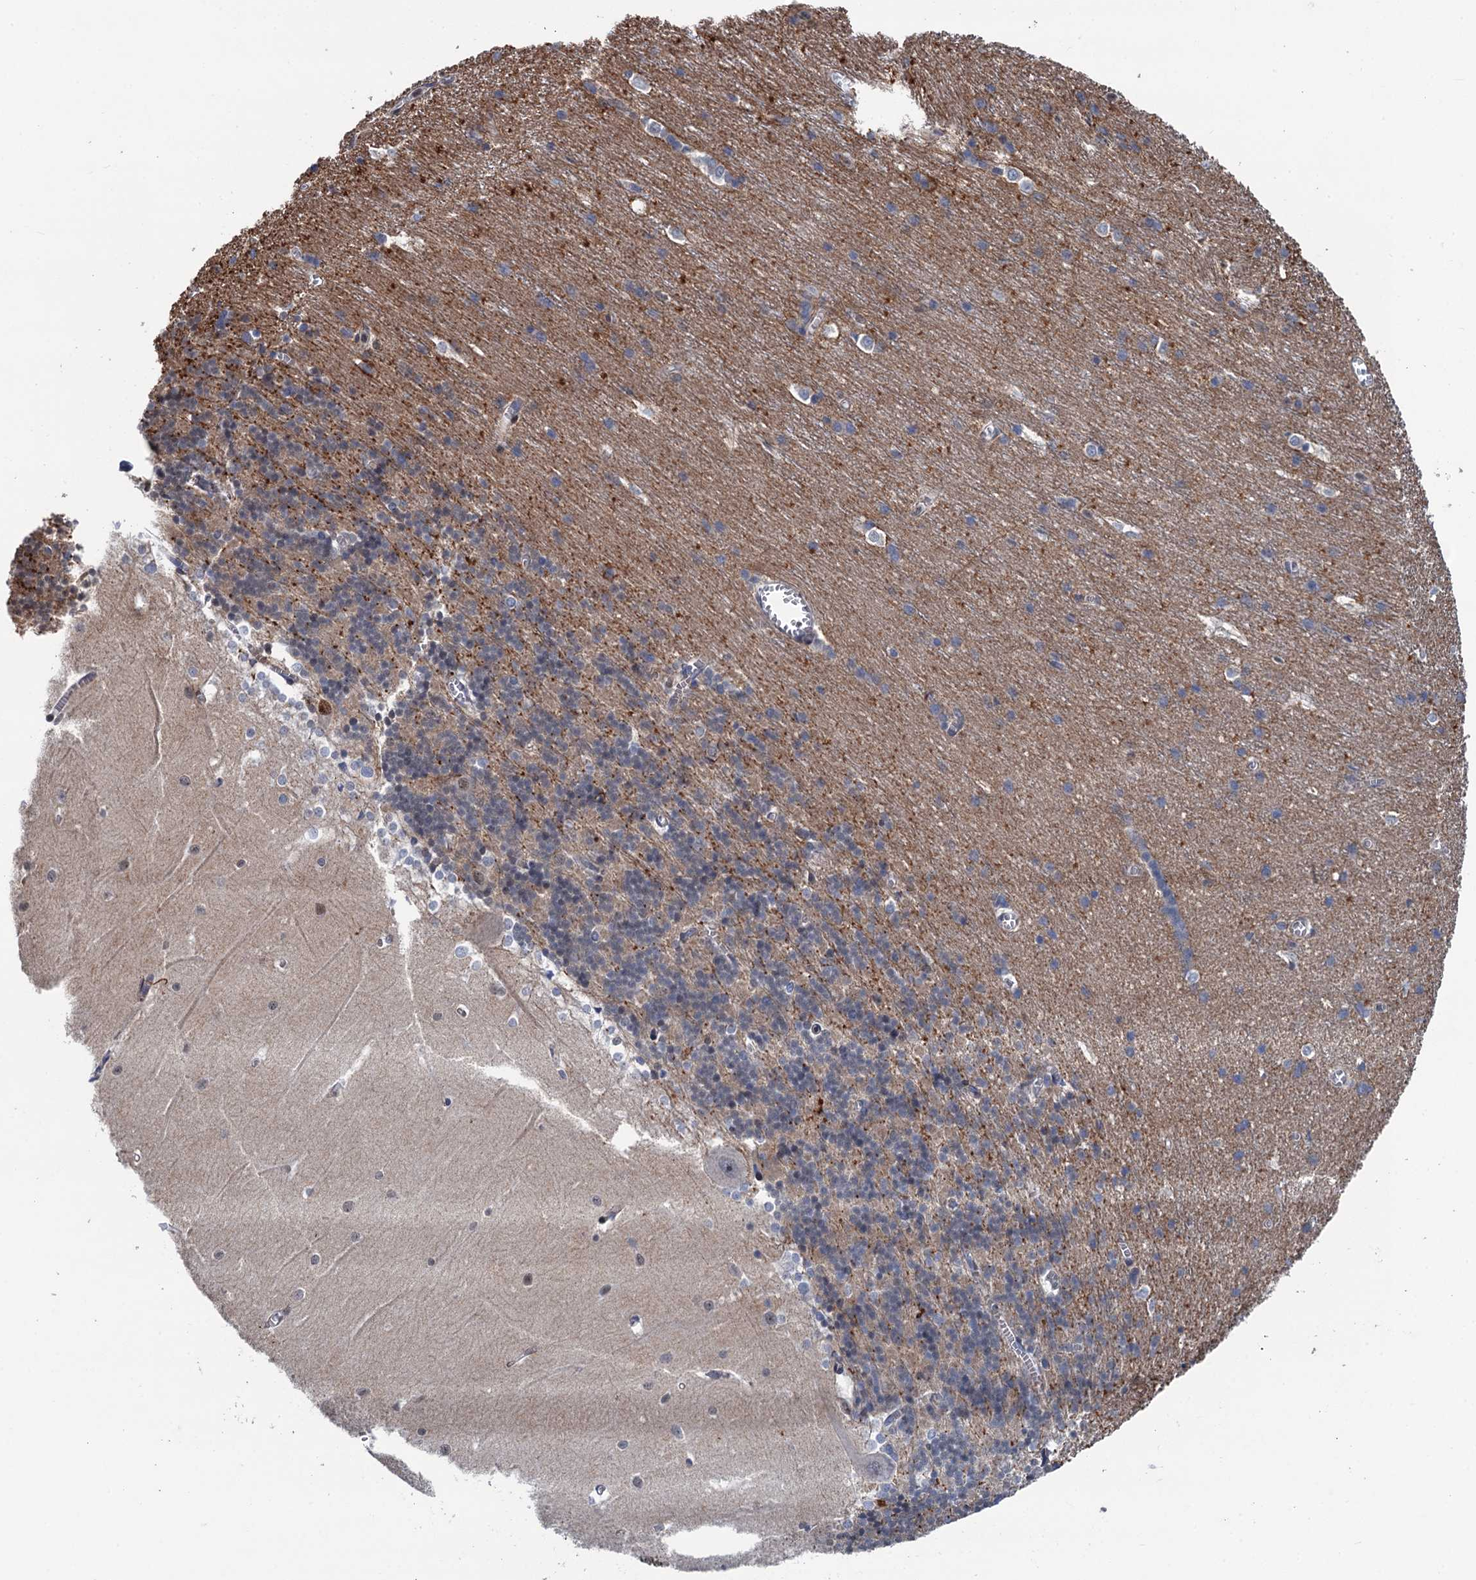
{"staining": {"intensity": "moderate", "quantity": "<25%", "location": "cytoplasmic/membranous"}, "tissue": "cerebellum", "cell_type": "Cells in granular layer", "image_type": "normal", "snomed": [{"axis": "morphology", "description": "Normal tissue, NOS"}, {"axis": "topography", "description": "Cerebellum"}], "caption": "This photomicrograph demonstrates IHC staining of unremarkable human cerebellum, with low moderate cytoplasmic/membranous staining in approximately <25% of cells in granular layer.", "gene": "RASSF4", "patient": {"sex": "male", "age": 37}}